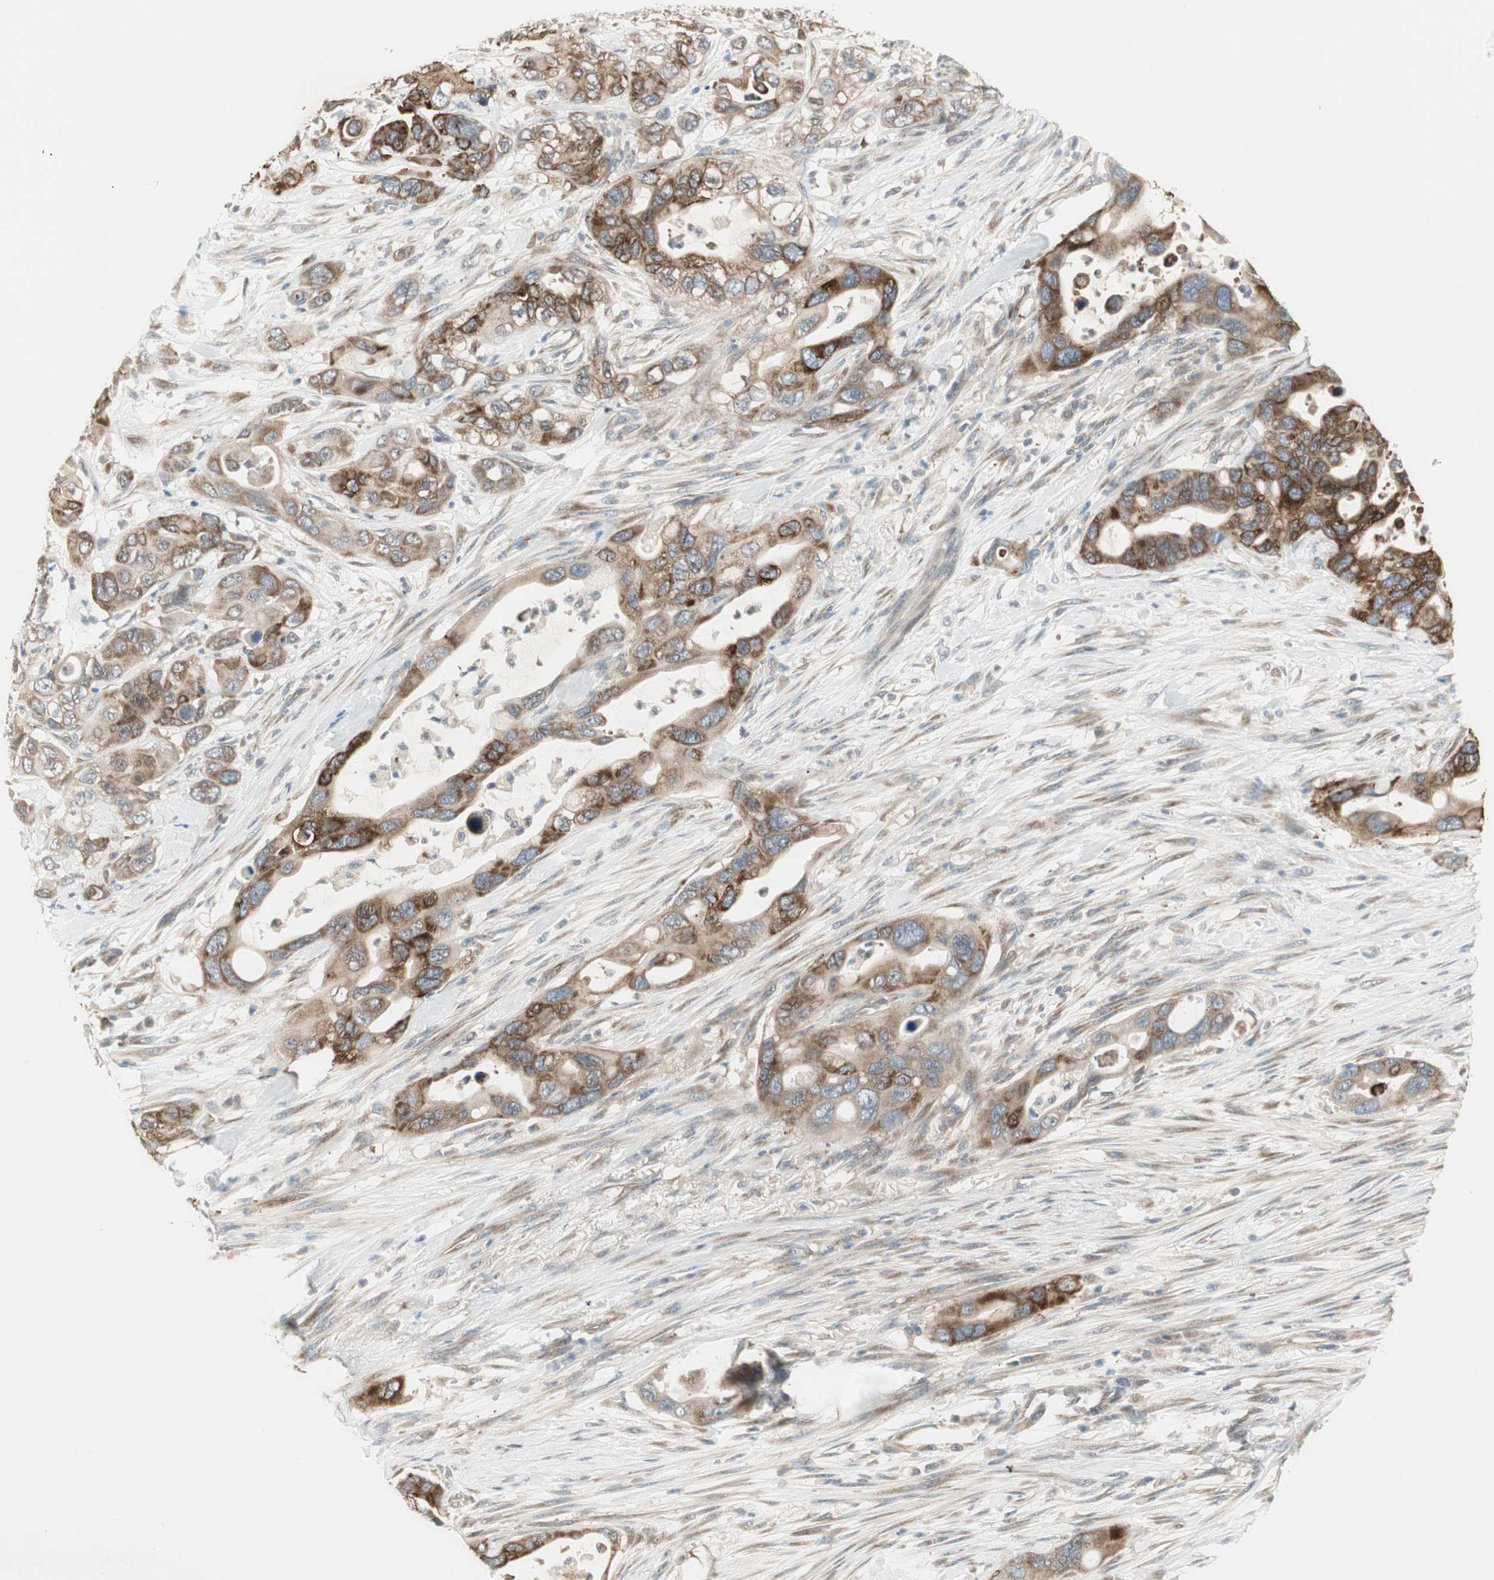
{"staining": {"intensity": "strong", "quantity": ">75%", "location": "cytoplasmic/membranous"}, "tissue": "pancreatic cancer", "cell_type": "Tumor cells", "image_type": "cancer", "snomed": [{"axis": "morphology", "description": "Adenocarcinoma, NOS"}, {"axis": "topography", "description": "Pancreas"}], "caption": "DAB immunohistochemical staining of adenocarcinoma (pancreatic) demonstrates strong cytoplasmic/membranous protein positivity in about >75% of tumor cells.", "gene": "ZFP36", "patient": {"sex": "female", "age": 71}}